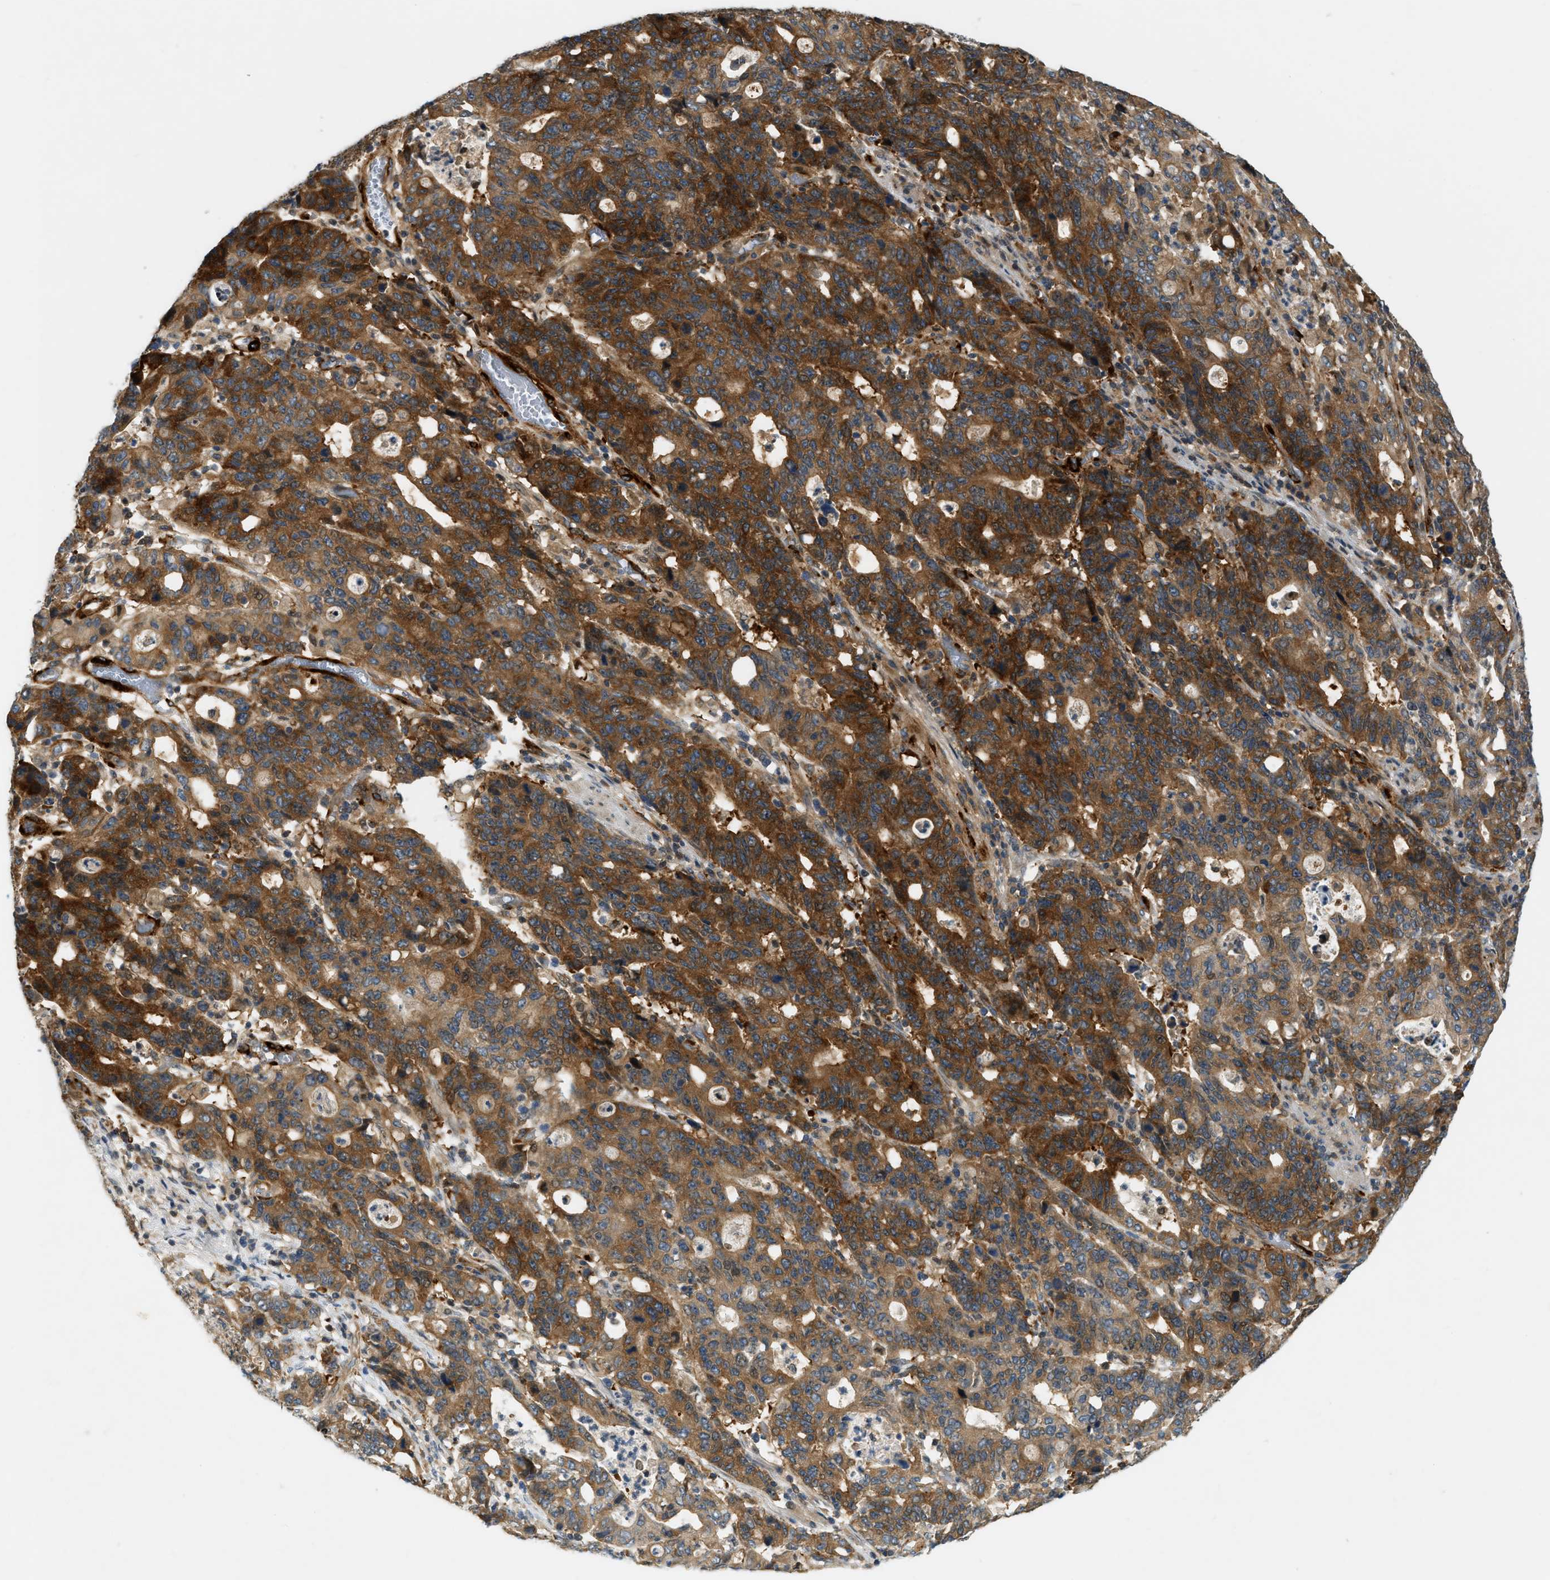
{"staining": {"intensity": "strong", "quantity": ">75%", "location": "cytoplasmic/membranous"}, "tissue": "stomach cancer", "cell_type": "Tumor cells", "image_type": "cancer", "snomed": [{"axis": "morphology", "description": "Adenocarcinoma, NOS"}, {"axis": "topography", "description": "Stomach, upper"}], "caption": "Stomach cancer was stained to show a protein in brown. There is high levels of strong cytoplasmic/membranous expression in about >75% of tumor cells.", "gene": "PDCL3", "patient": {"sex": "male", "age": 69}}